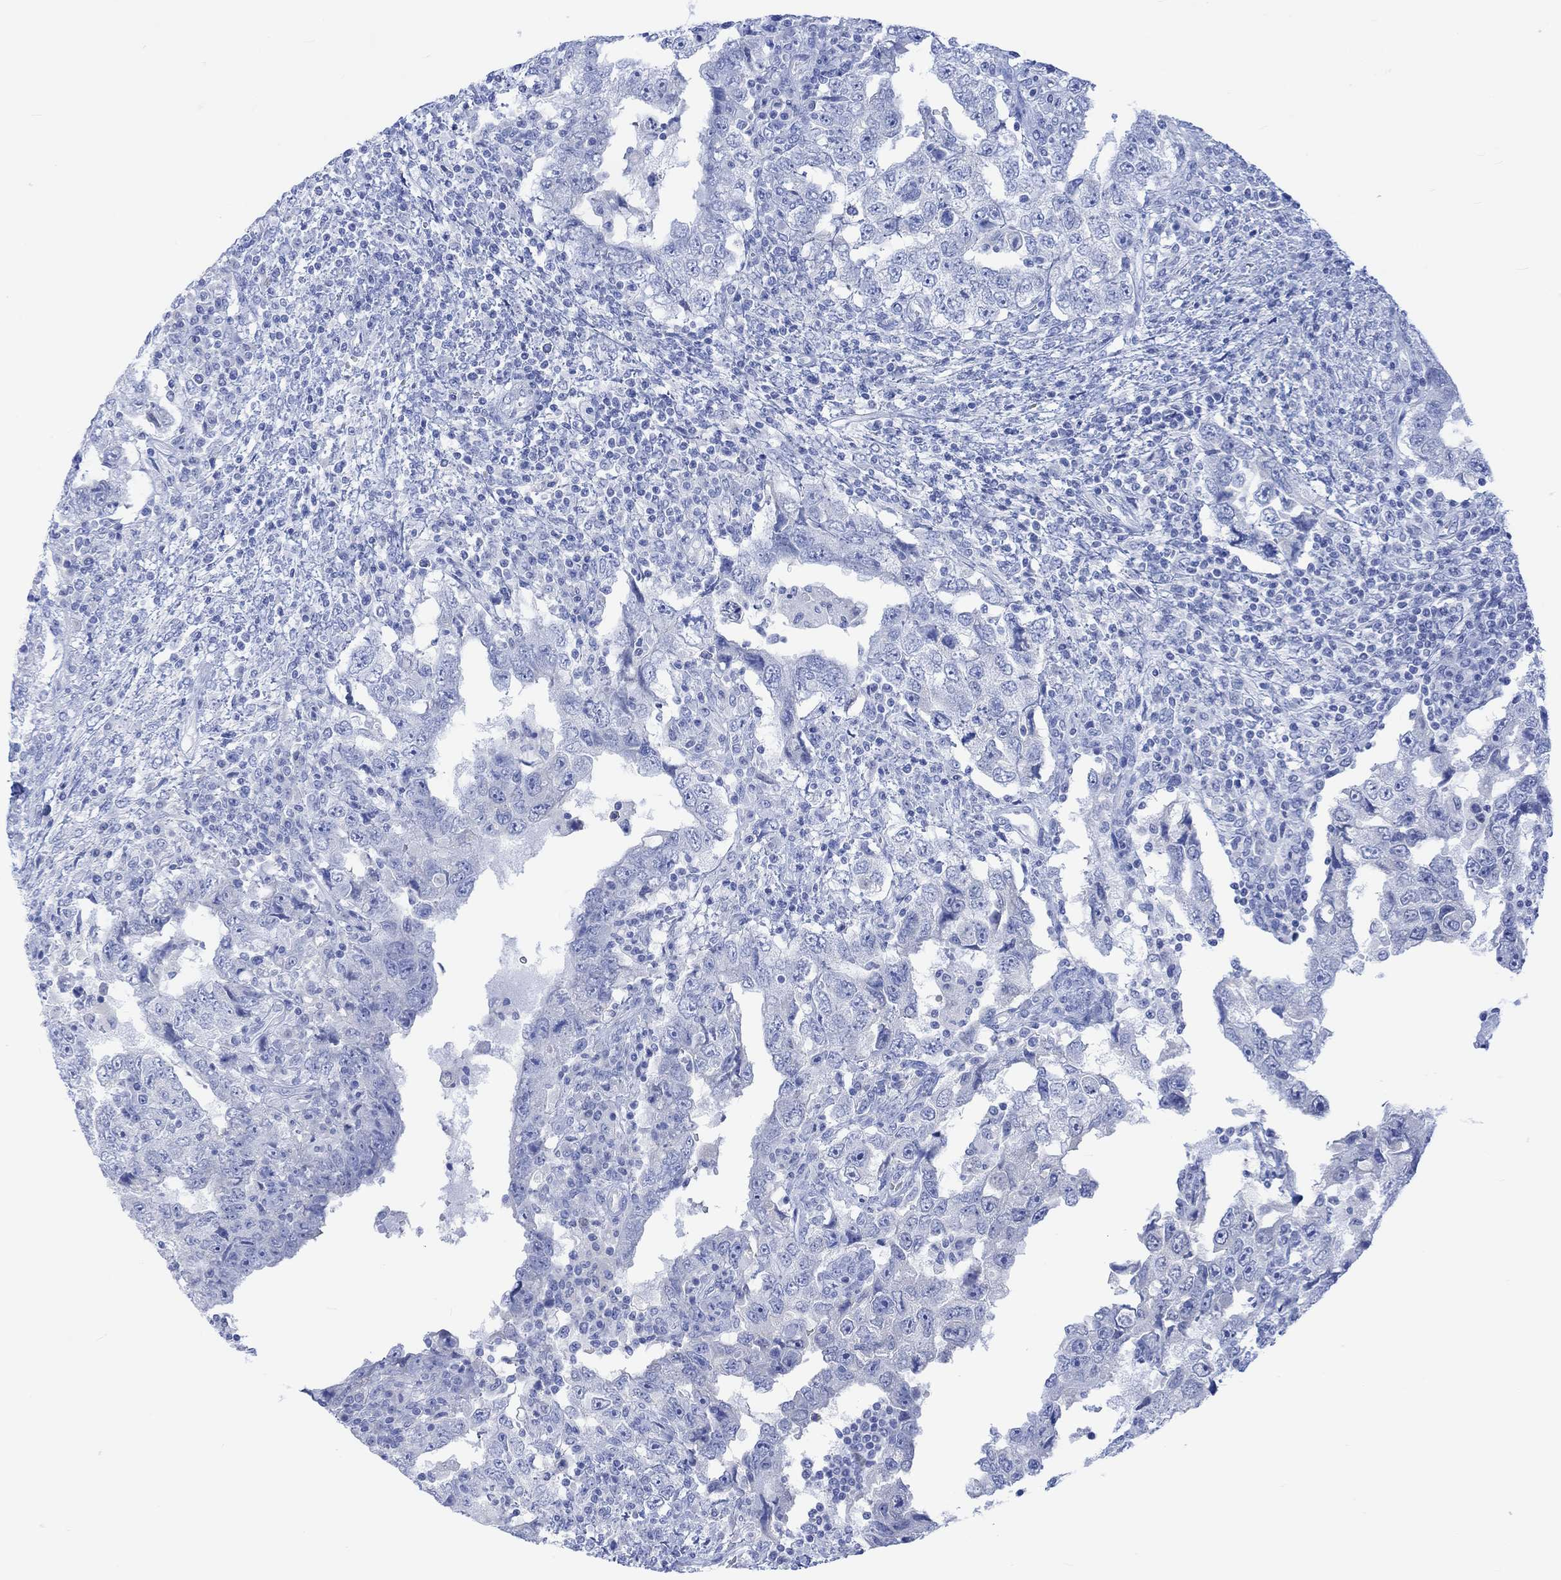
{"staining": {"intensity": "negative", "quantity": "none", "location": "none"}, "tissue": "testis cancer", "cell_type": "Tumor cells", "image_type": "cancer", "snomed": [{"axis": "morphology", "description": "Carcinoma, Embryonal, NOS"}, {"axis": "topography", "description": "Testis"}], "caption": "IHC photomicrograph of testis embryonal carcinoma stained for a protein (brown), which reveals no expression in tumor cells.", "gene": "CALCA", "patient": {"sex": "male", "age": 26}}